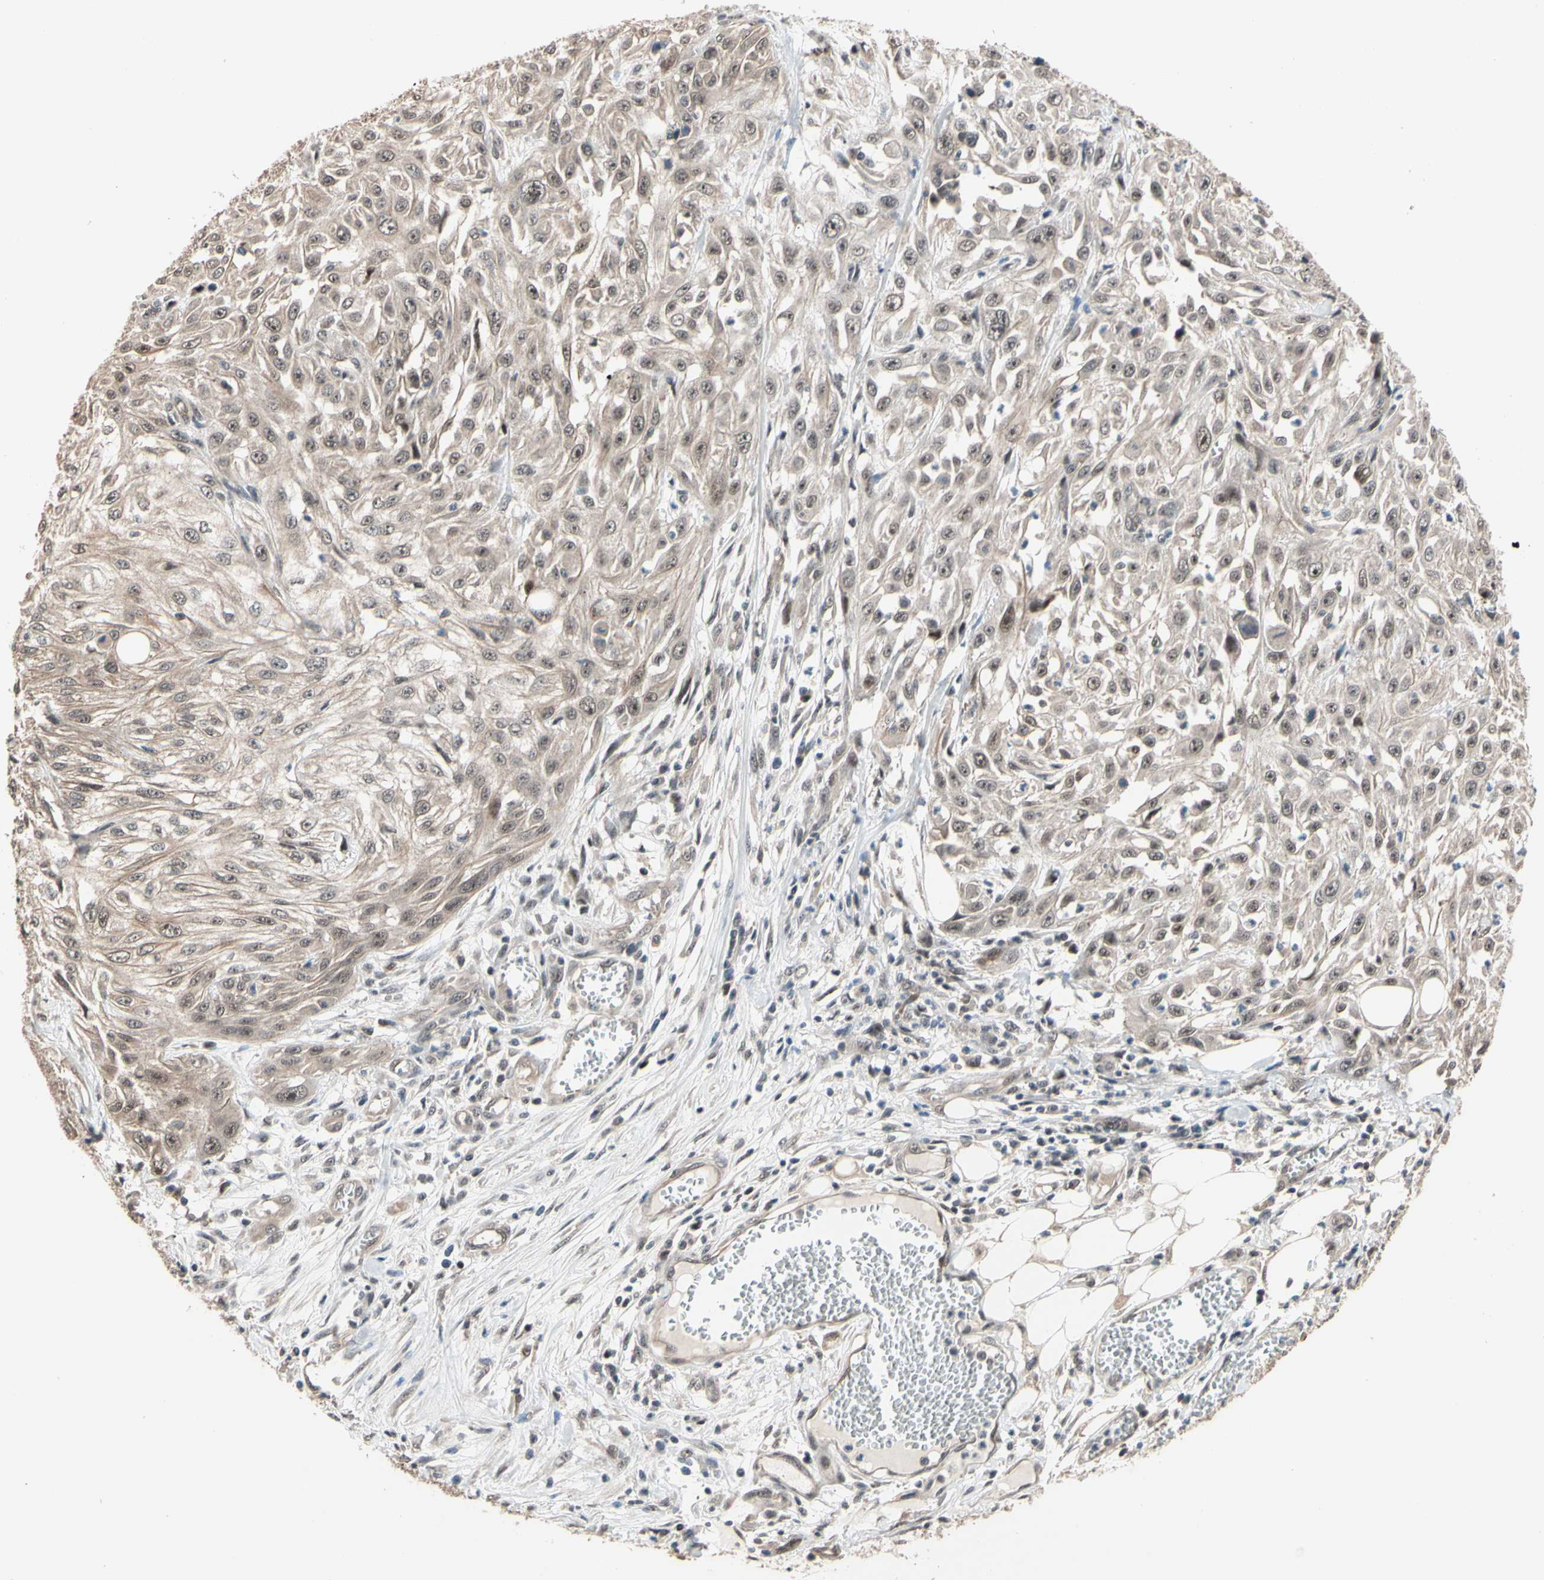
{"staining": {"intensity": "weak", "quantity": ">75%", "location": "cytoplasmic/membranous,nuclear"}, "tissue": "skin cancer", "cell_type": "Tumor cells", "image_type": "cancer", "snomed": [{"axis": "morphology", "description": "Squamous cell carcinoma, NOS"}, {"axis": "topography", "description": "Skin"}], "caption": "The photomicrograph shows immunohistochemical staining of squamous cell carcinoma (skin). There is weak cytoplasmic/membranous and nuclear positivity is appreciated in approximately >75% of tumor cells. (brown staining indicates protein expression, while blue staining denotes nuclei).", "gene": "NGEF", "patient": {"sex": "male", "age": 75}}